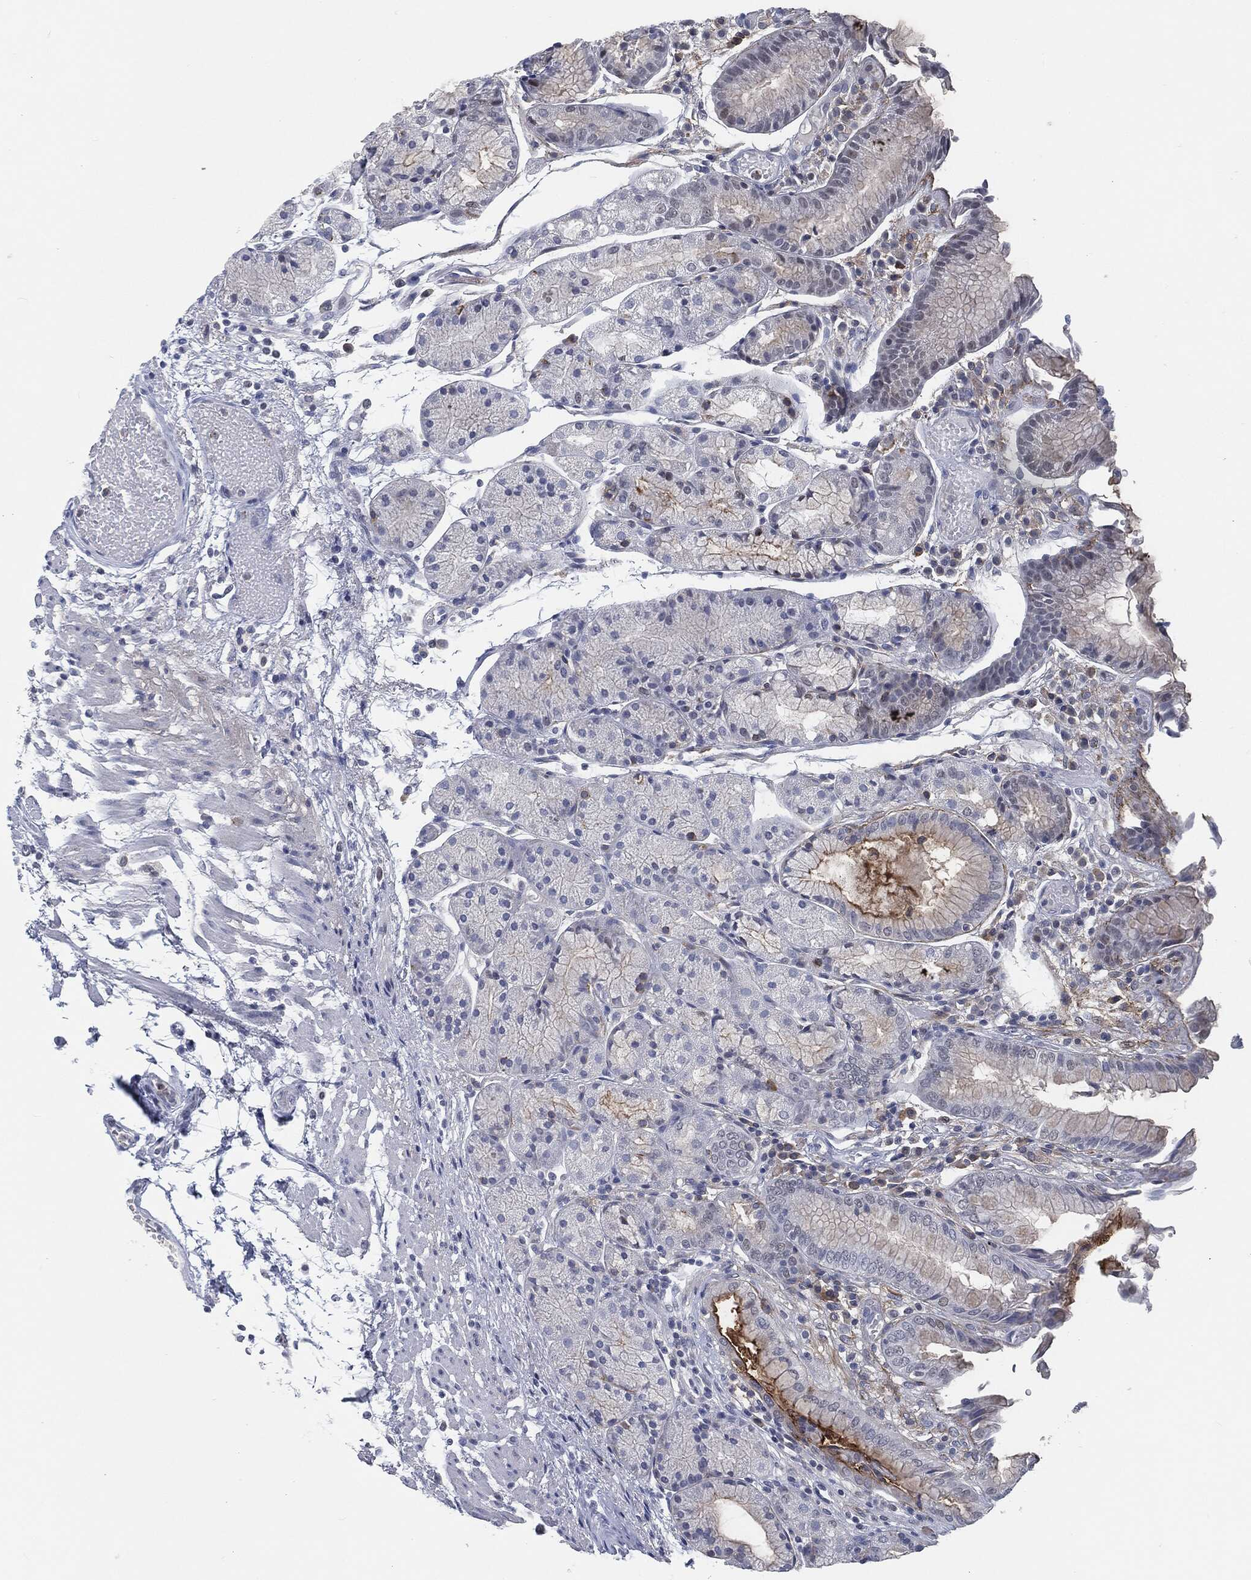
{"staining": {"intensity": "strong", "quantity": "<25%", "location": "cytoplasmic/membranous"}, "tissue": "stomach", "cell_type": "Glandular cells", "image_type": "normal", "snomed": [{"axis": "morphology", "description": "Normal tissue, NOS"}, {"axis": "topography", "description": "Stomach, upper"}], "caption": "IHC histopathology image of unremarkable stomach: stomach stained using immunohistochemistry displays medium levels of strong protein expression localized specifically in the cytoplasmic/membranous of glandular cells, appearing as a cytoplasmic/membranous brown color.", "gene": "PROM1", "patient": {"sex": "male", "age": 72}}